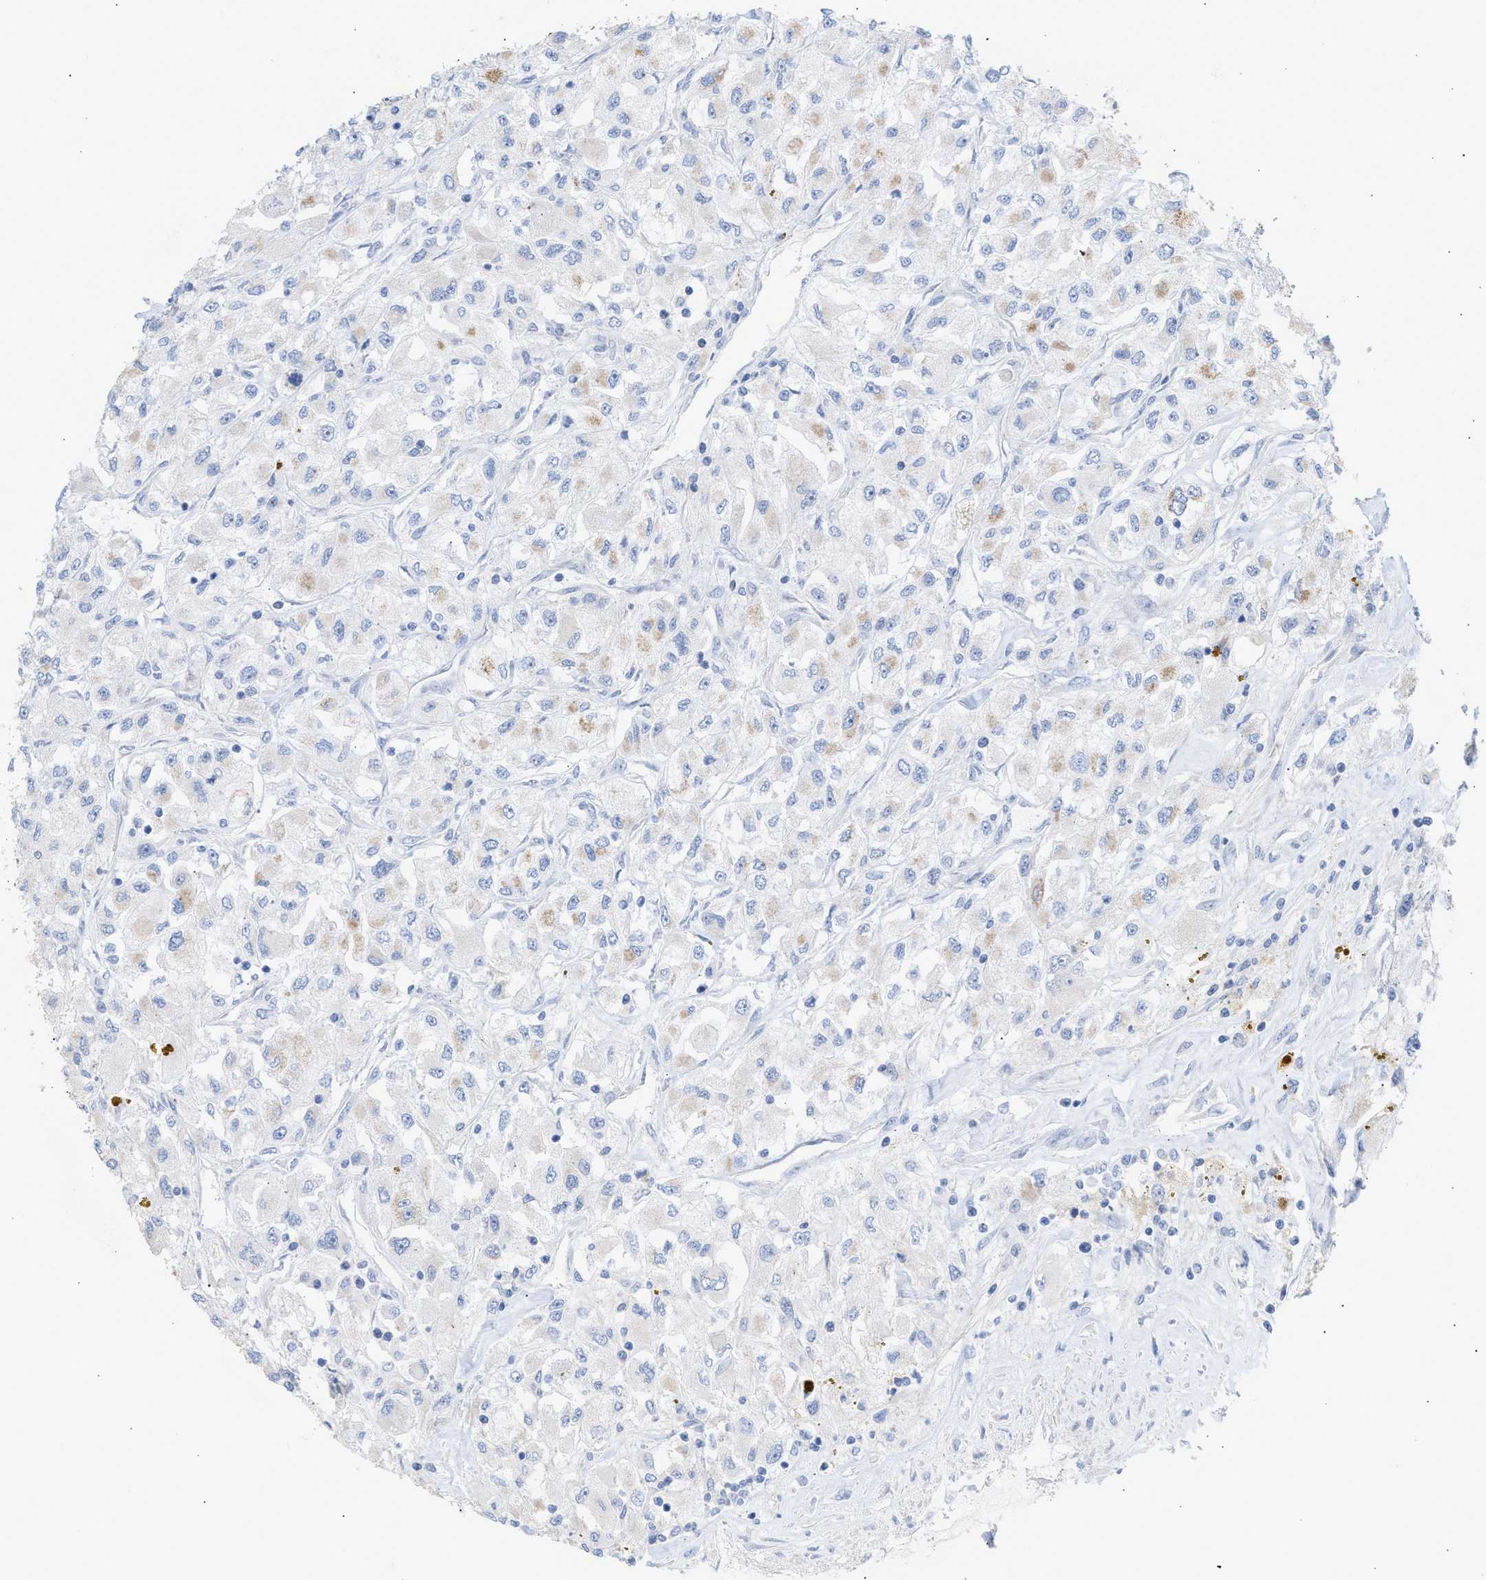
{"staining": {"intensity": "weak", "quantity": "<25%", "location": "cytoplasmic/membranous"}, "tissue": "renal cancer", "cell_type": "Tumor cells", "image_type": "cancer", "snomed": [{"axis": "morphology", "description": "Adenocarcinoma, NOS"}, {"axis": "topography", "description": "Kidney"}], "caption": "The image demonstrates no staining of tumor cells in renal cancer (adenocarcinoma). (Stains: DAB immunohistochemistry (IHC) with hematoxylin counter stain, Microscopy: brightfield microscopy at high magnification).", "gene": "ACOT13", "patient": {"sex": "female", "age": 52}}